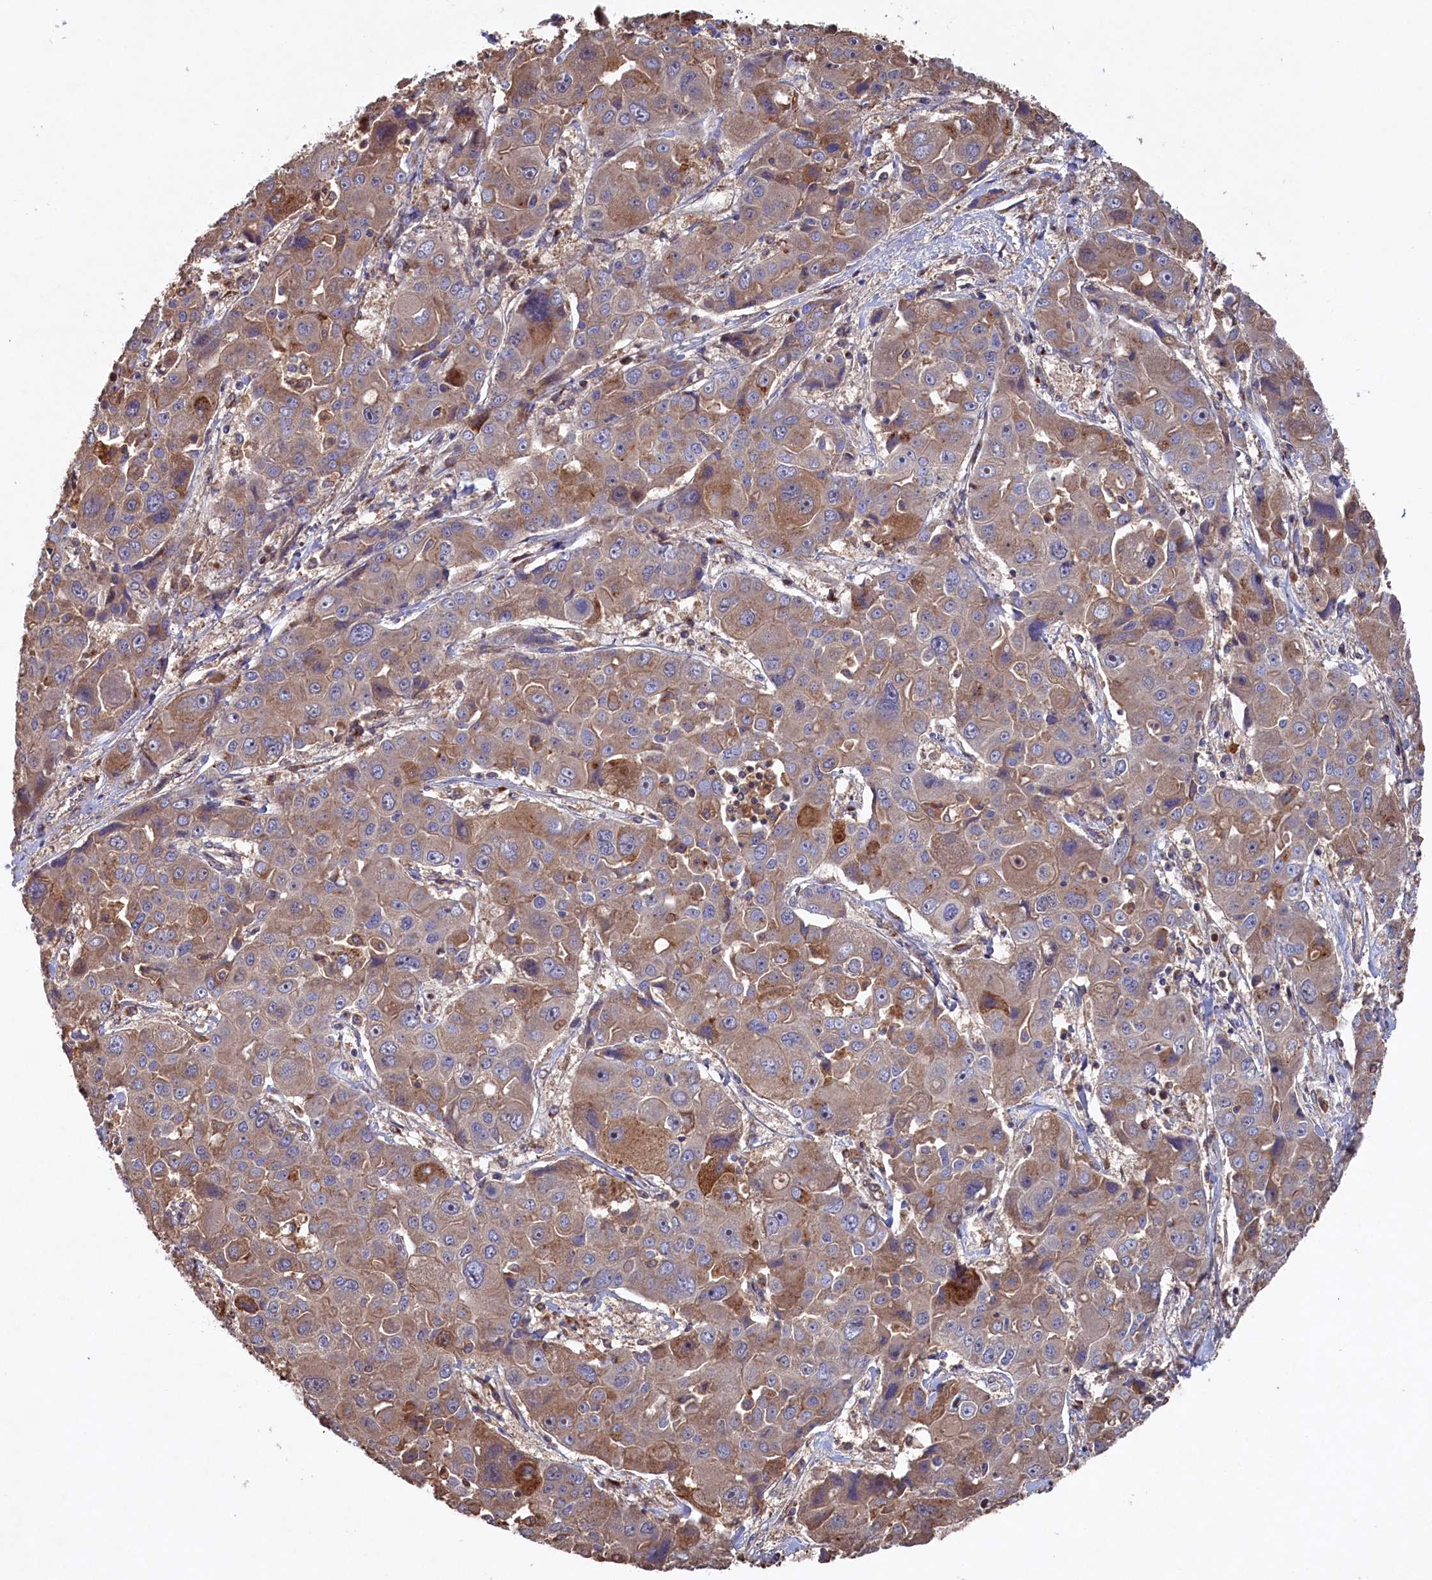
{"staining": {"intensity": "weak", "quantity": ">75%", "location": "cytoplasmic/membranous"}, "tissue": "liver cancer", "cell_type": "Tumor cells", "image_type": "cancer", "snomed": [{"axis": "morphology", "description": "Cholangiocarcinoma"}, {"axis": "topography", "description": "Liver"}], "caption": "Brown immunohistochemical staining in liver cancer reveals weak cytoplasmic/membranous expression in approximately >75% of tumor cells.", "gene": "NAA60", "patient": {"sex": "male", "age": 67}}